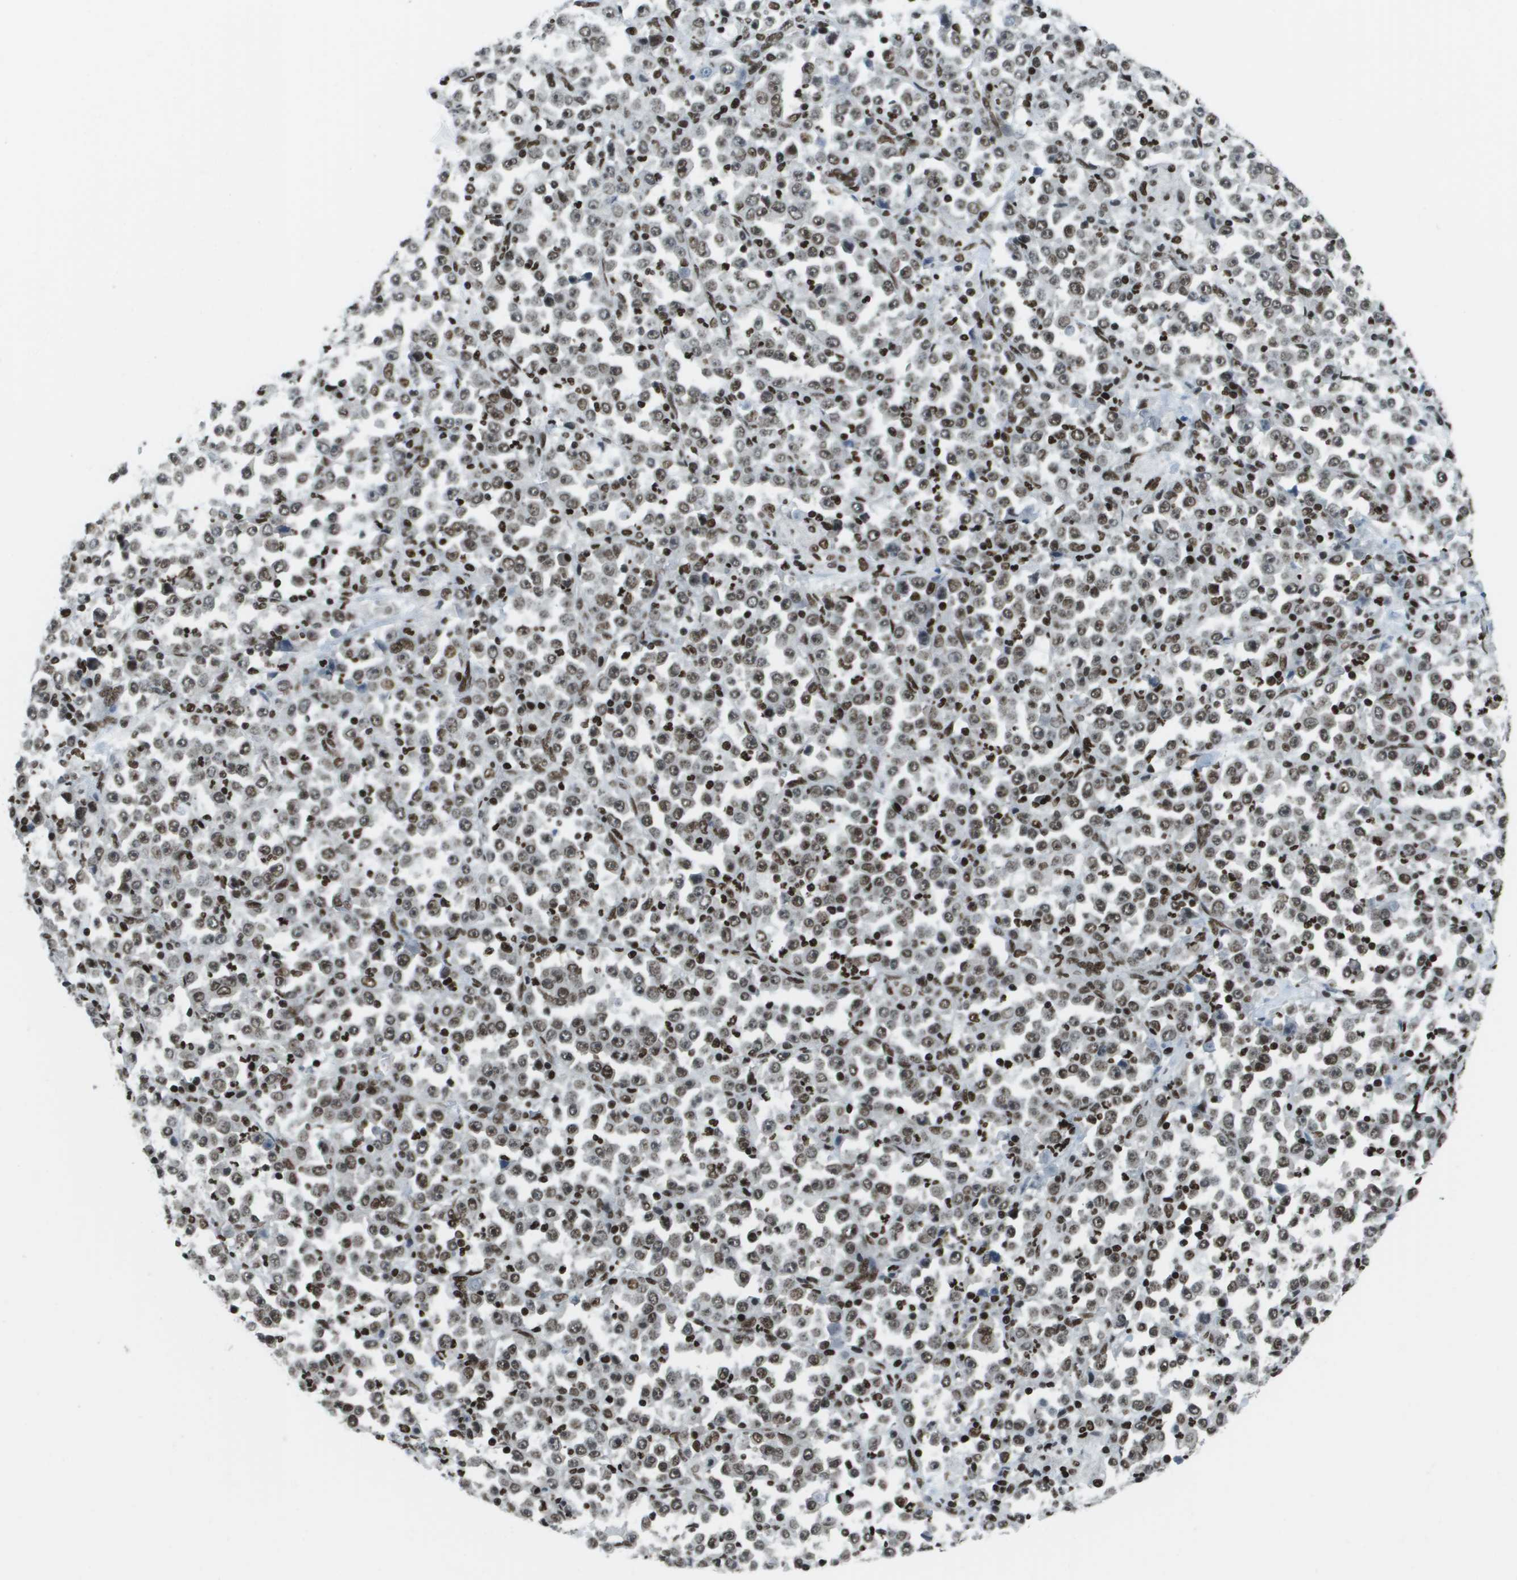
{"staining": {"intensity": "moderate", "quantity": ">75%", "location": "nuclear"}, "tissue": "stomach cancer", "cell_type": "Tumor cells", "image_type": "cancer", "snomed": [{"axis": "morphology", "description": "Normal tissue, NOS"}, {"axis": "morphology", "description": "Adenocarcinoma, NOS"}, {"axis": "topography", "description": "Stomach, upper"}, {"axis": "topography", "description": "Stomach"}], "caption": "Stomach cancer tissue displays moderate nuclear positivity in approximately >75% of tumor cells, visualized by immunohistochemistry.", "gene": "GLYR1", "patient": {"sex": "male", "age": 59}}